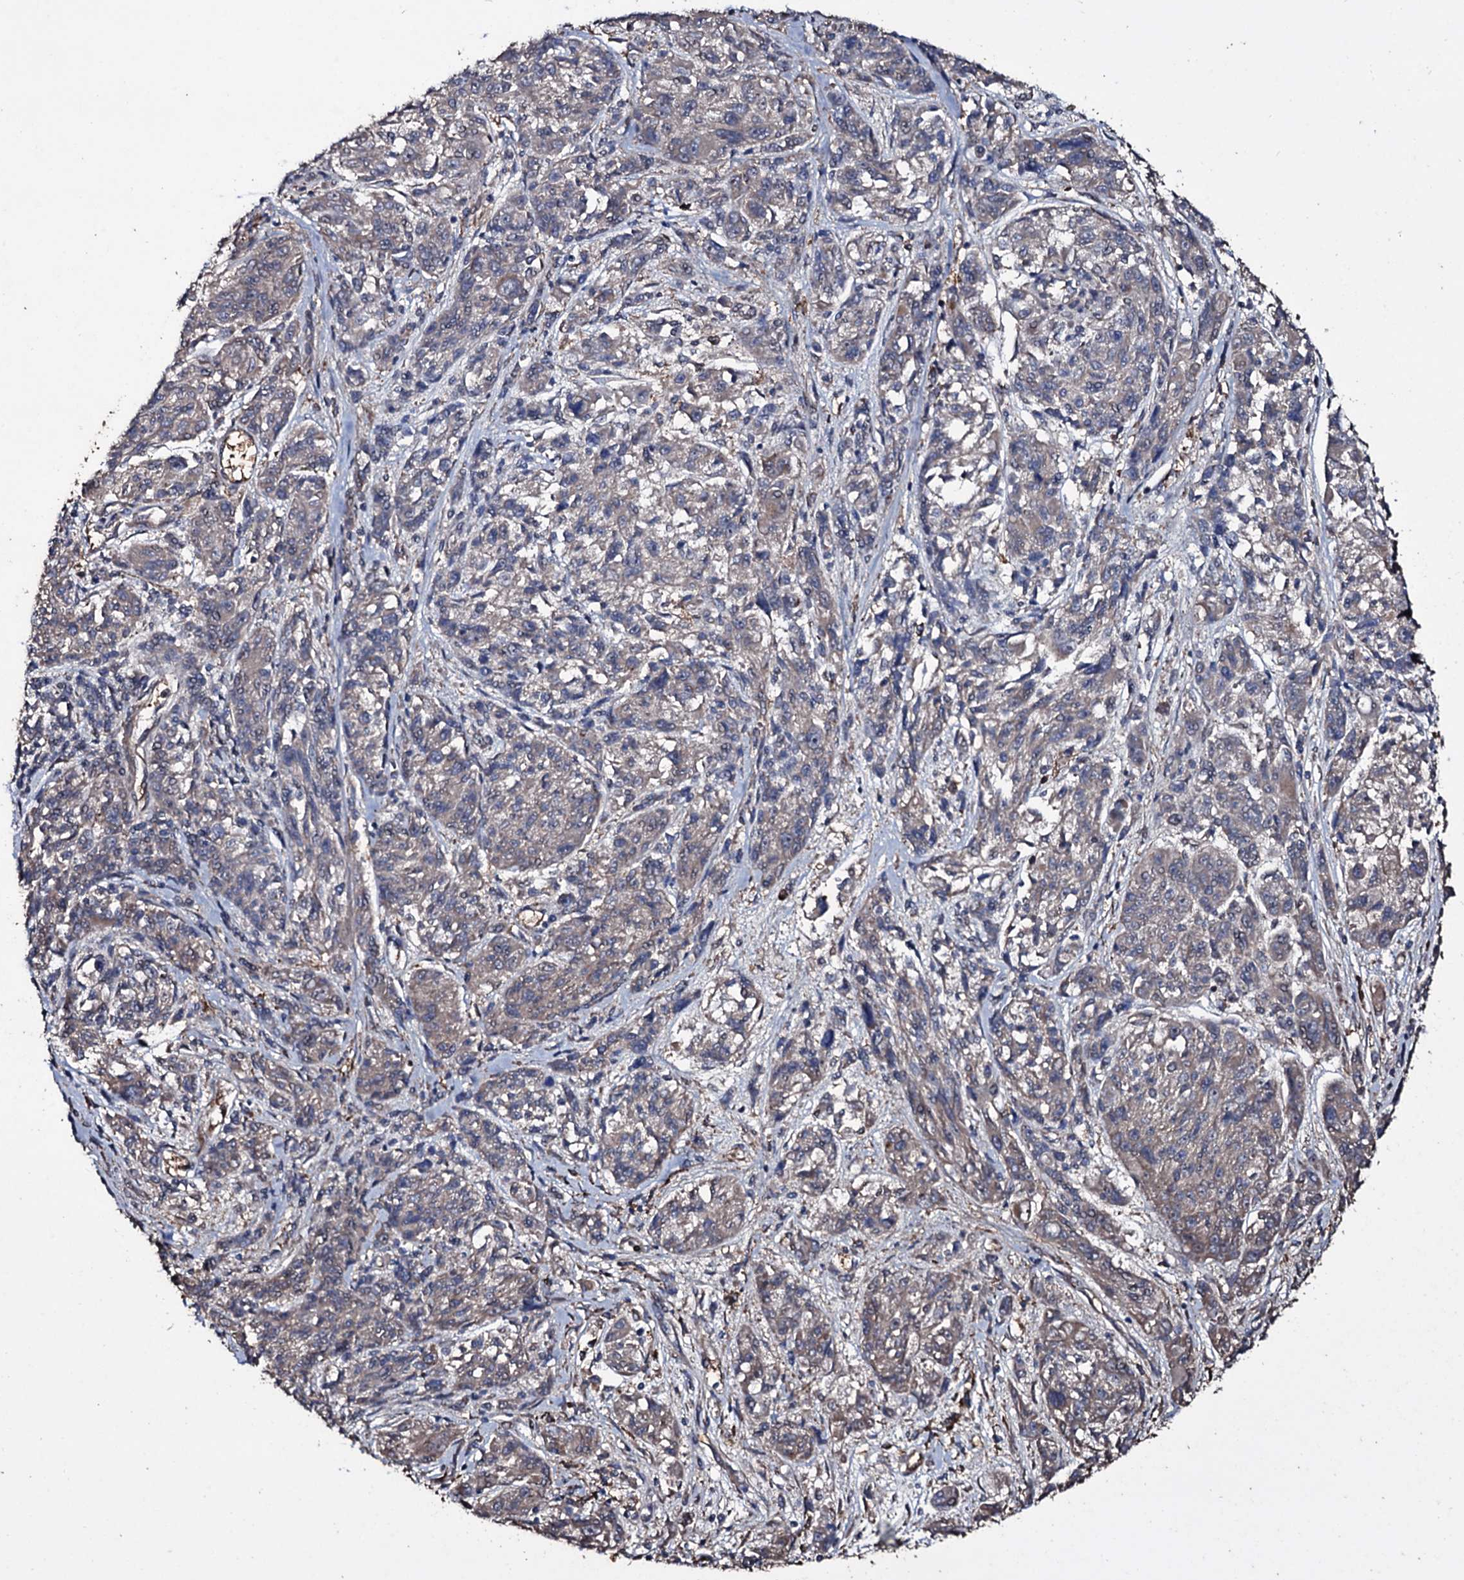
{"staining": {"intensity": "negative", "quantity": "none", "location": "none"}, "tissue": "melanoma", "cell_type": "Tumor cells", "image_type": "cancer", "snomed": [{"axis": "morphology", "description": "Malignant melanoma, NOS"}, {"axis": "topography", "description": "Skin"}], "caption": "Micrograph shows no protein positivity in tumor cells of malignant melanoma tissue.", "gene": "ZSWIM8", "patient": {"sex": "male", "age": 53}}